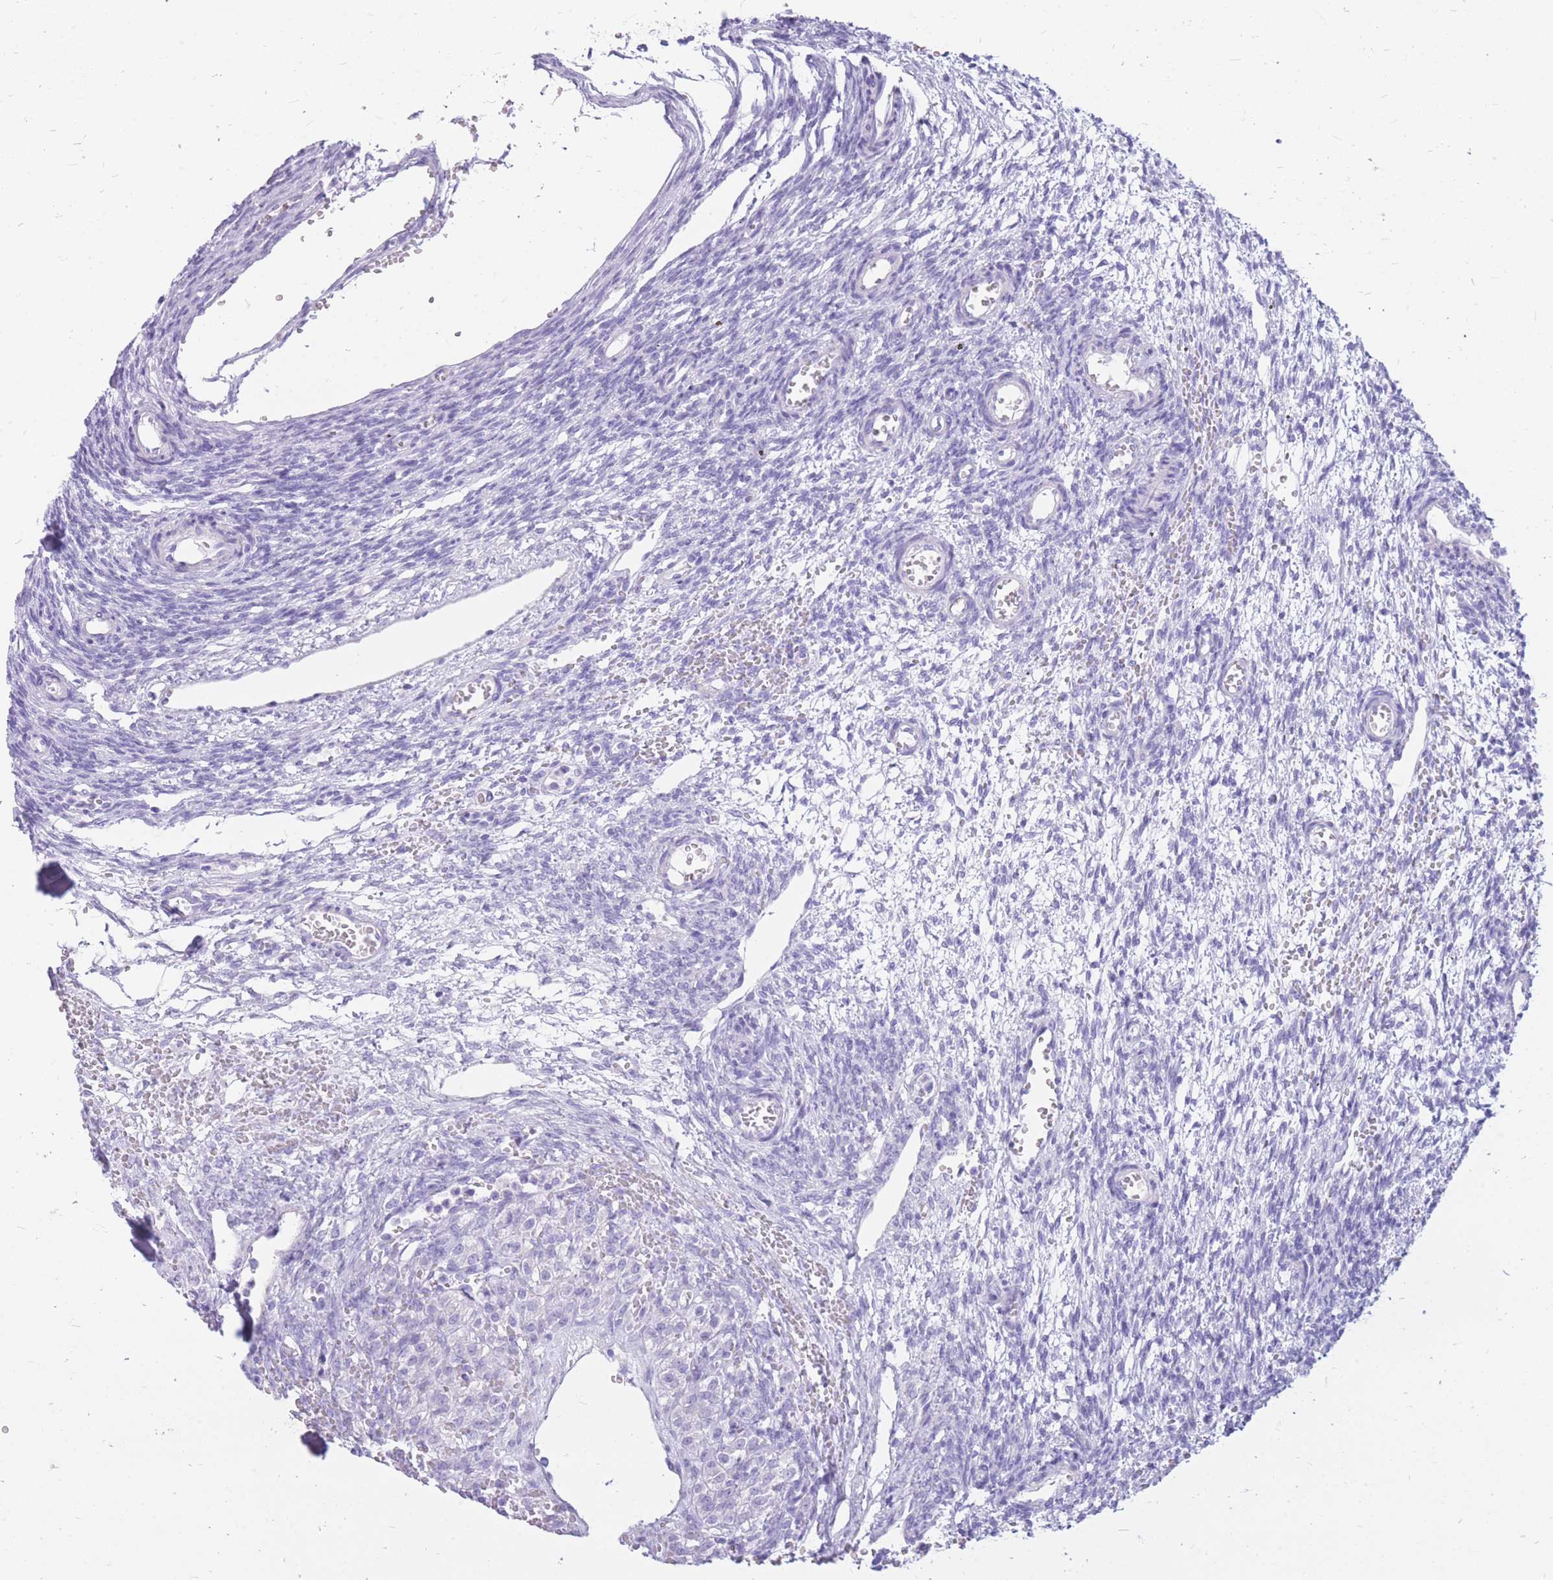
{"staining": {"intensity": "negative", "quantity": "none", "location": "none"}, "tissue": "ovary", "cell_type": "Ovarian stroma cells", "image_type": "normal", "snomed": [{"axis": "morphology", "description": "Normal tissue, NOS"}, {"axis": "topography", "description": "Ovary"}], "caption": "Immunohistochemistry image of unremarkable ovary: ovary stained with DAB (3,3'-diaminobenzidine) shows no significant protein positivity in ovarian stroma cells. (Stains: DAB immunohistochemistry (IHC) with hematoxylin counter stain, Microscopy: brightfield microscopy at high magnification).", "gene": "CYP21A2", "patient": {"sex": "female", "age": 39}}